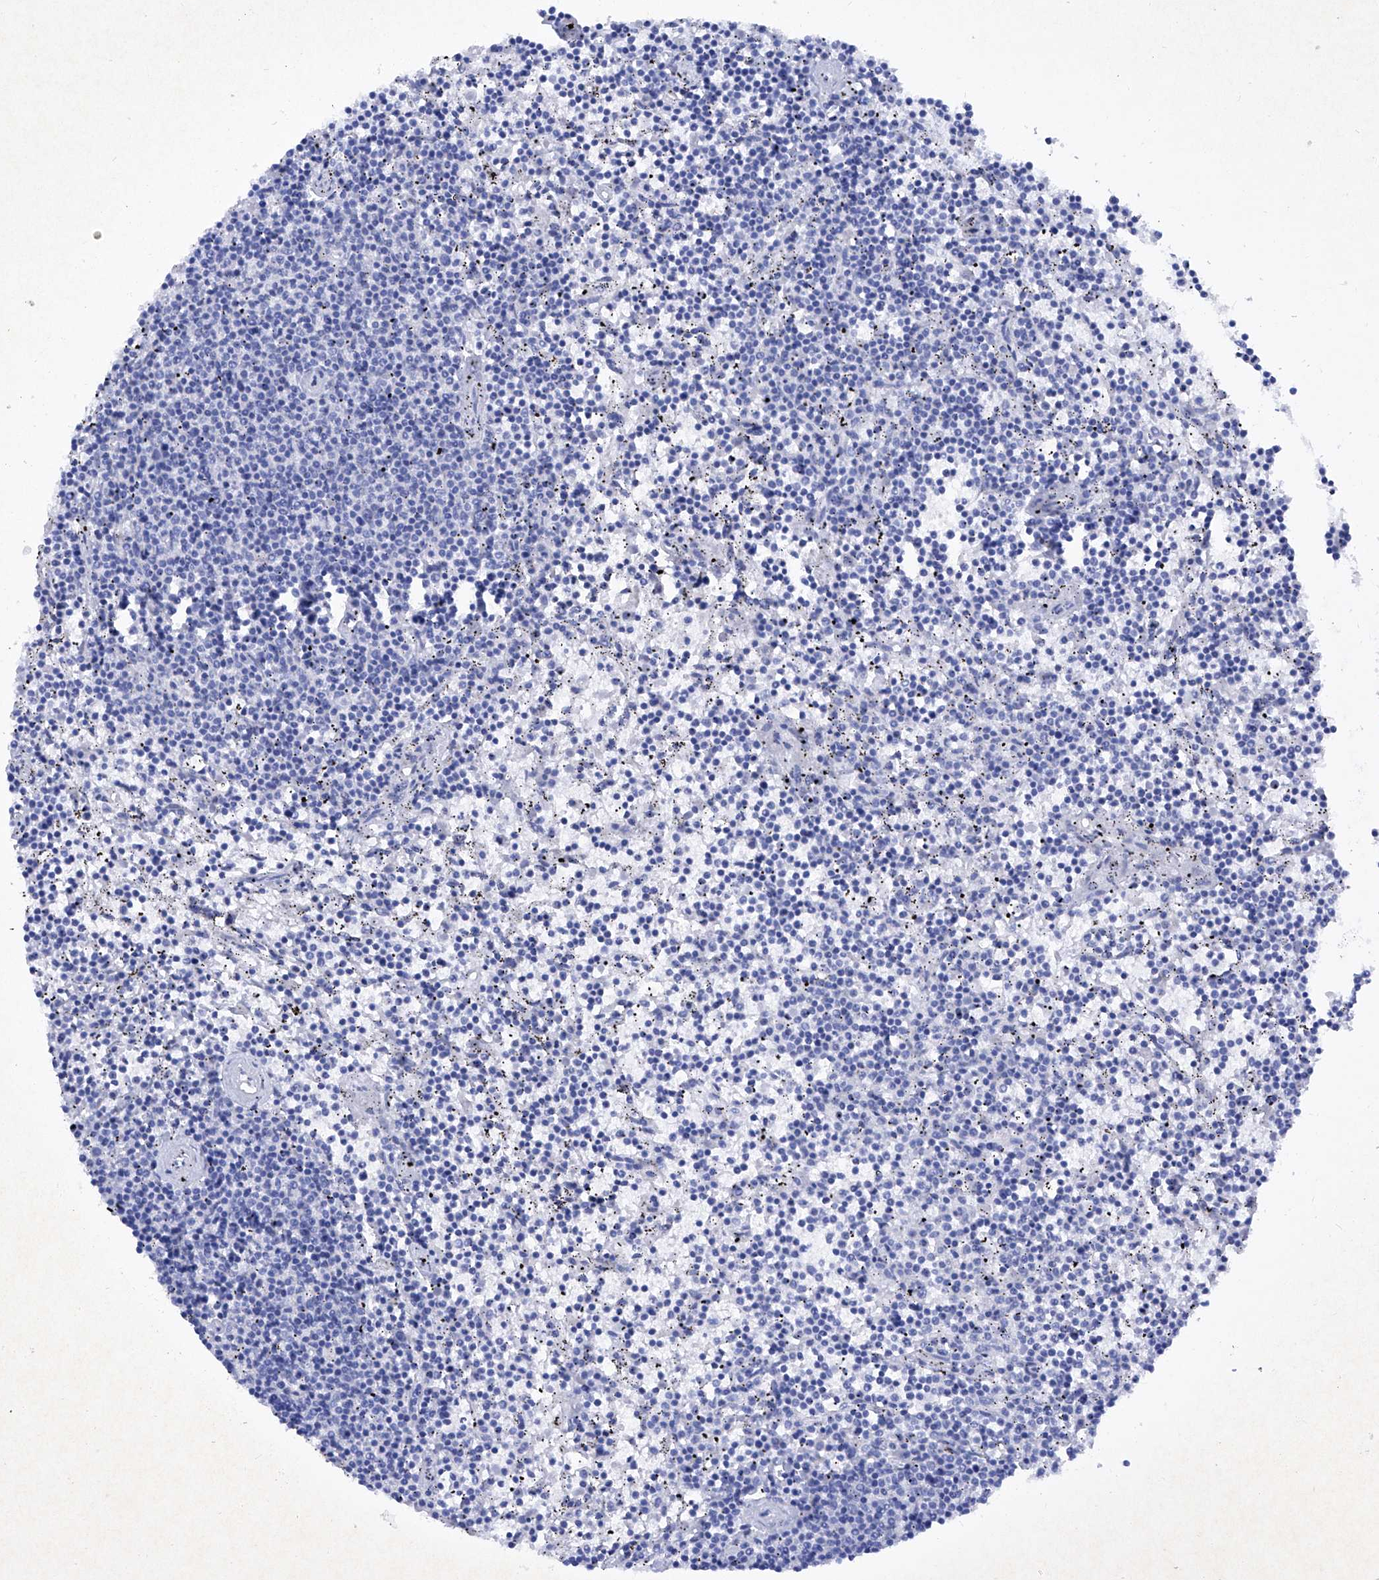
{"staining": {"intensity": "negative", "quantity": "none", "location": "none"}, "tissue": "lymphoma", "cell_type": "Tumor cells", "image_type": "cancer", "snomed": [{"axis": "morphology", "description": "Malignant lymphoma, non-Hodgkin's type, Low grade"}, {"axis": "topography", "description": "Spleen"}], "caption": "Human malignant lymphoma, non-Hodgkin's type (low-grade) stained for a protein using IHC exhibits no expression in tumor cells.", "gene": "BARX2", "patient": {"sex": "female", "age": 50}}